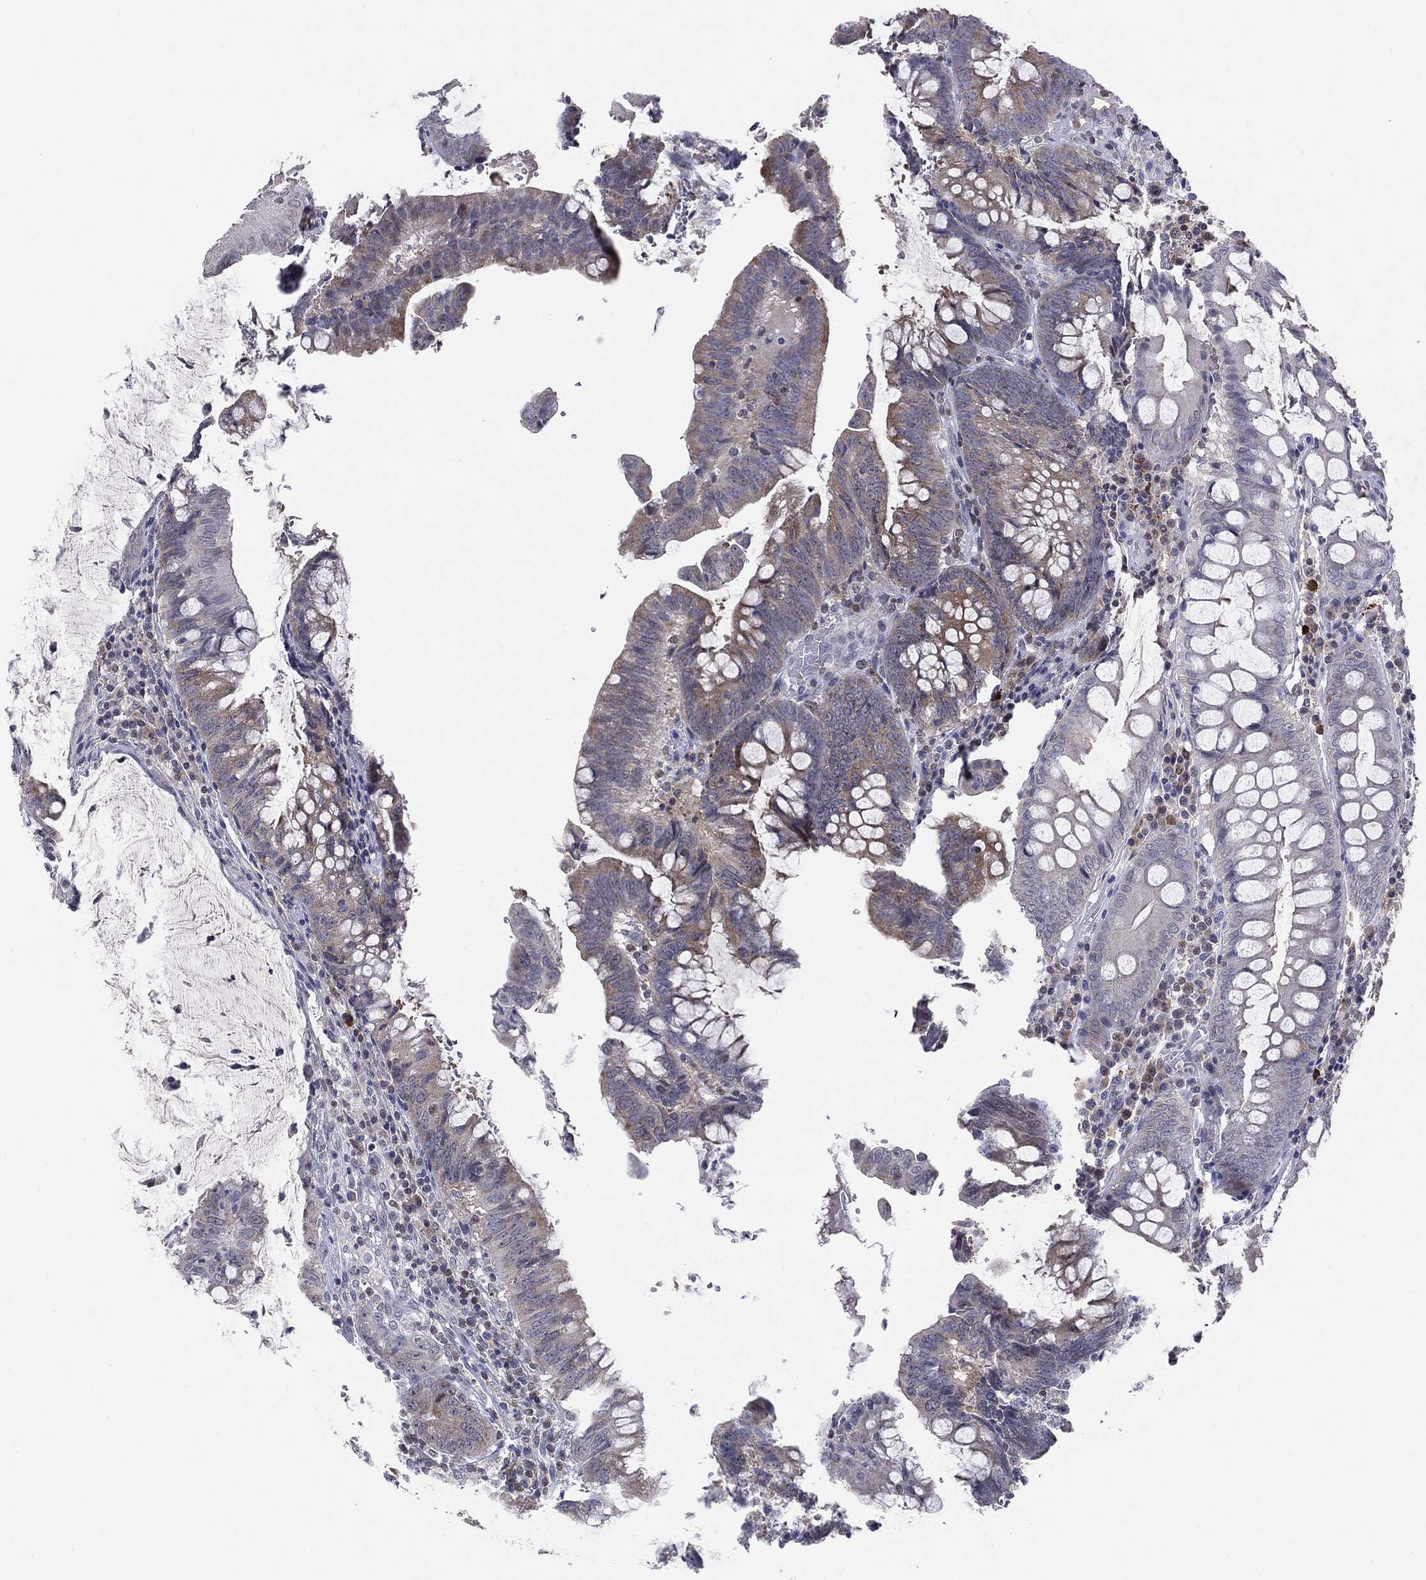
{"staining": {"intensity": "weak", "quantity": "<25%", "location": "cytoplasmic/membranous"}, "tissue": "colorectal cancer", "cell_type": "Tumor cells", "image_type": "cancer", "snomed": [{"axis": "morphology", "description": "Adenocarcinoma, NOS"}, {"axis": "topography", "description": "Colon"}], "caption": "This is a micrograph of IHC staining of colorectal cancer (adenocarcinoma), which shows no staining in tumor cells. (Stains: DAB immunohistochemistry with hematoxylin counter stain, Microscopy: brightfield microscopy at high magnification).", "gene": "KIF2C", "patient": {"sex": "male", "age": 62}}